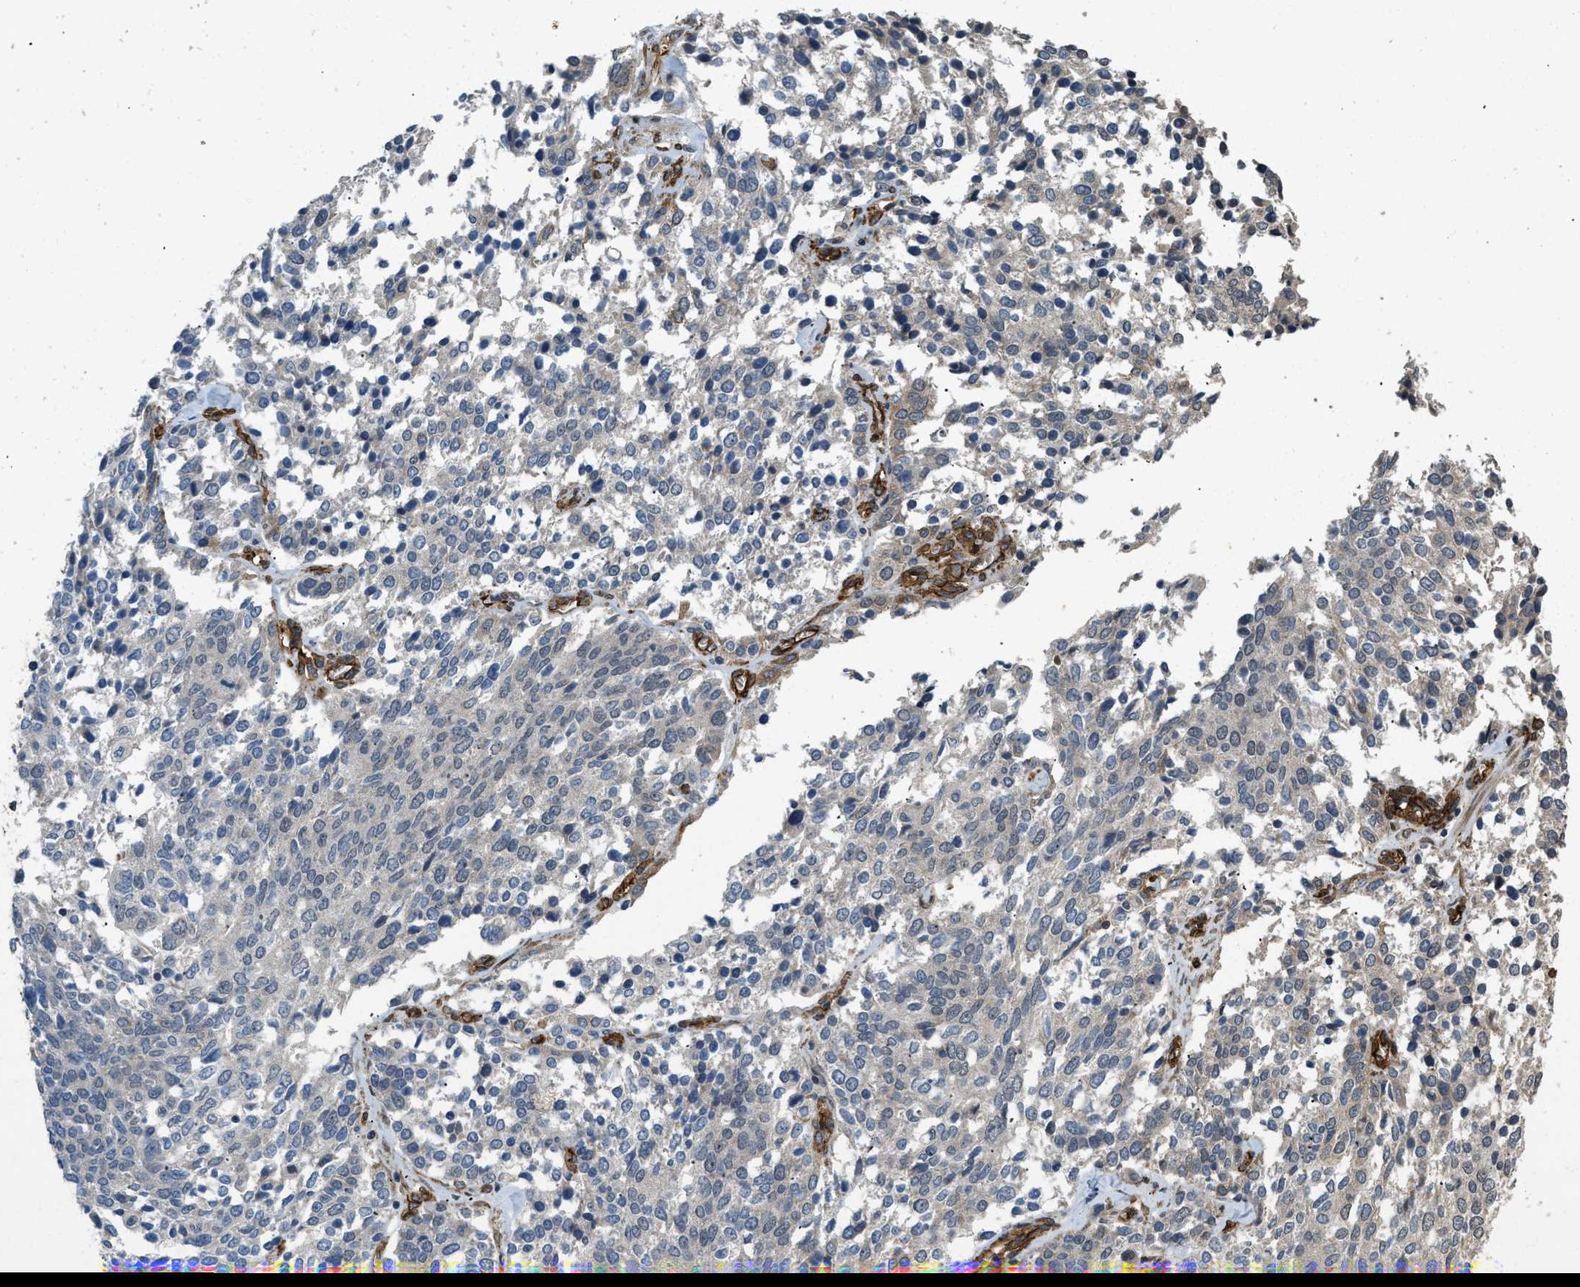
{"staining": {"intensity": "negative", "quantity": "none", "location": "none"}, "tissue": "ovarian cancer", "cell_type": "Tumor cells", "image_type": "cancer", "snomed": [{"axis": "morphology", "description": "Cystadenocarcinoma, serous, NOS"}, {"axis": "topography", "description": "Ovary"}], "caption": "DAB immunohistochemical staining of serous cystadenocarcinoma (ovarian) displays no significant staining in tumor cells.", "gene": "NMB", "patient": {"sex": "female", "age": 44}}